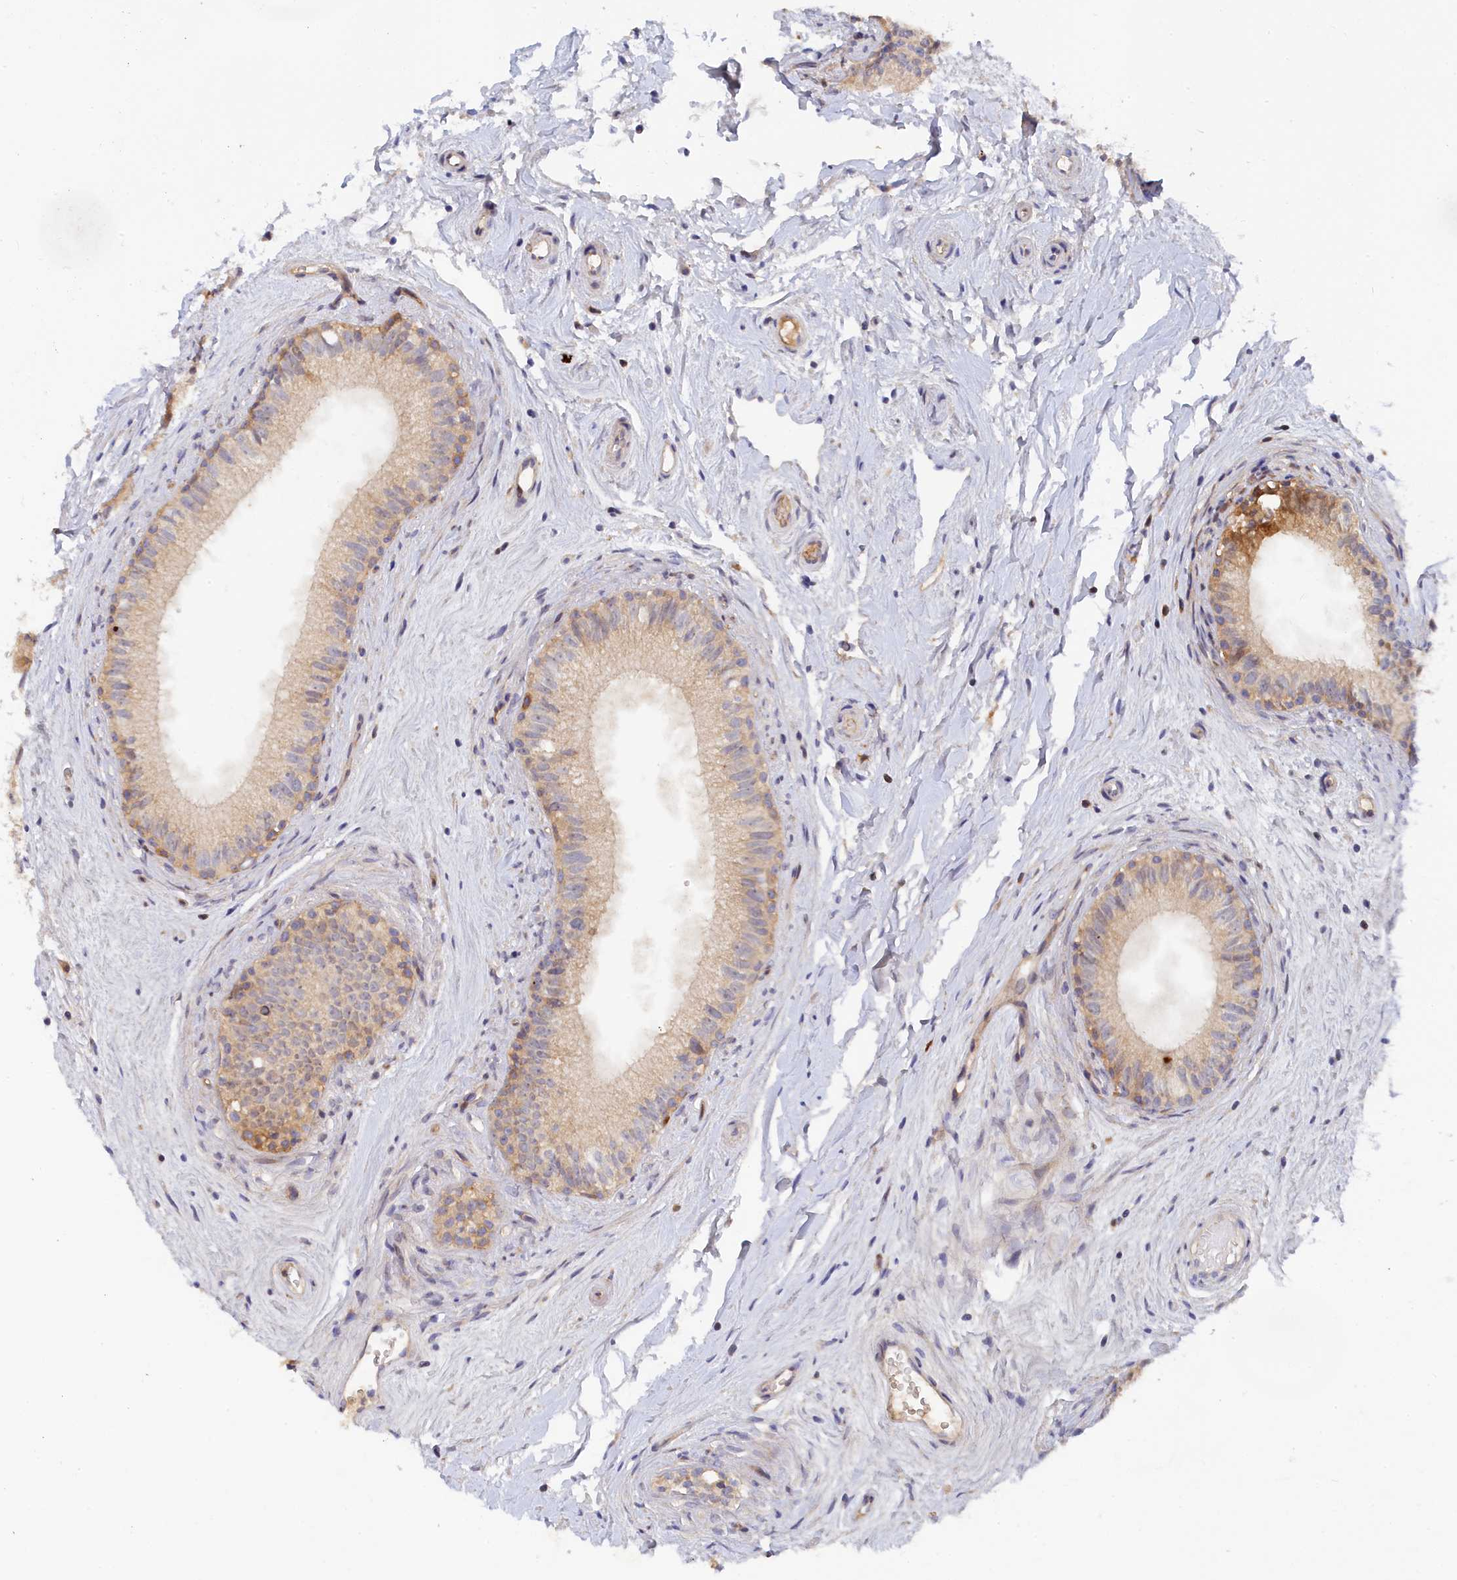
{"staining": {"intensity": "weak", "quantity": ">75%", "location": "cytoplasmic/membranous"}, "tissue": "epididymis", "cell_type": "Glandular cells", "image_type": "normal", "snomed": [{"axis": "morphology", "description": "Normal tissue, NOS"}, {"axis": "topography", "description": "Epididymis"}], "caption": "Normal epididymis was stained to show a protein in brown. There is low levels of weak cytoplasmic/membranous positivity in approximately >75% of glandular cells. (DAB IHC, brown staining for protein, blue staining for nuclei).", "gene": "SPATA5L1", "patient": {"sex": "male", "age": 71}}